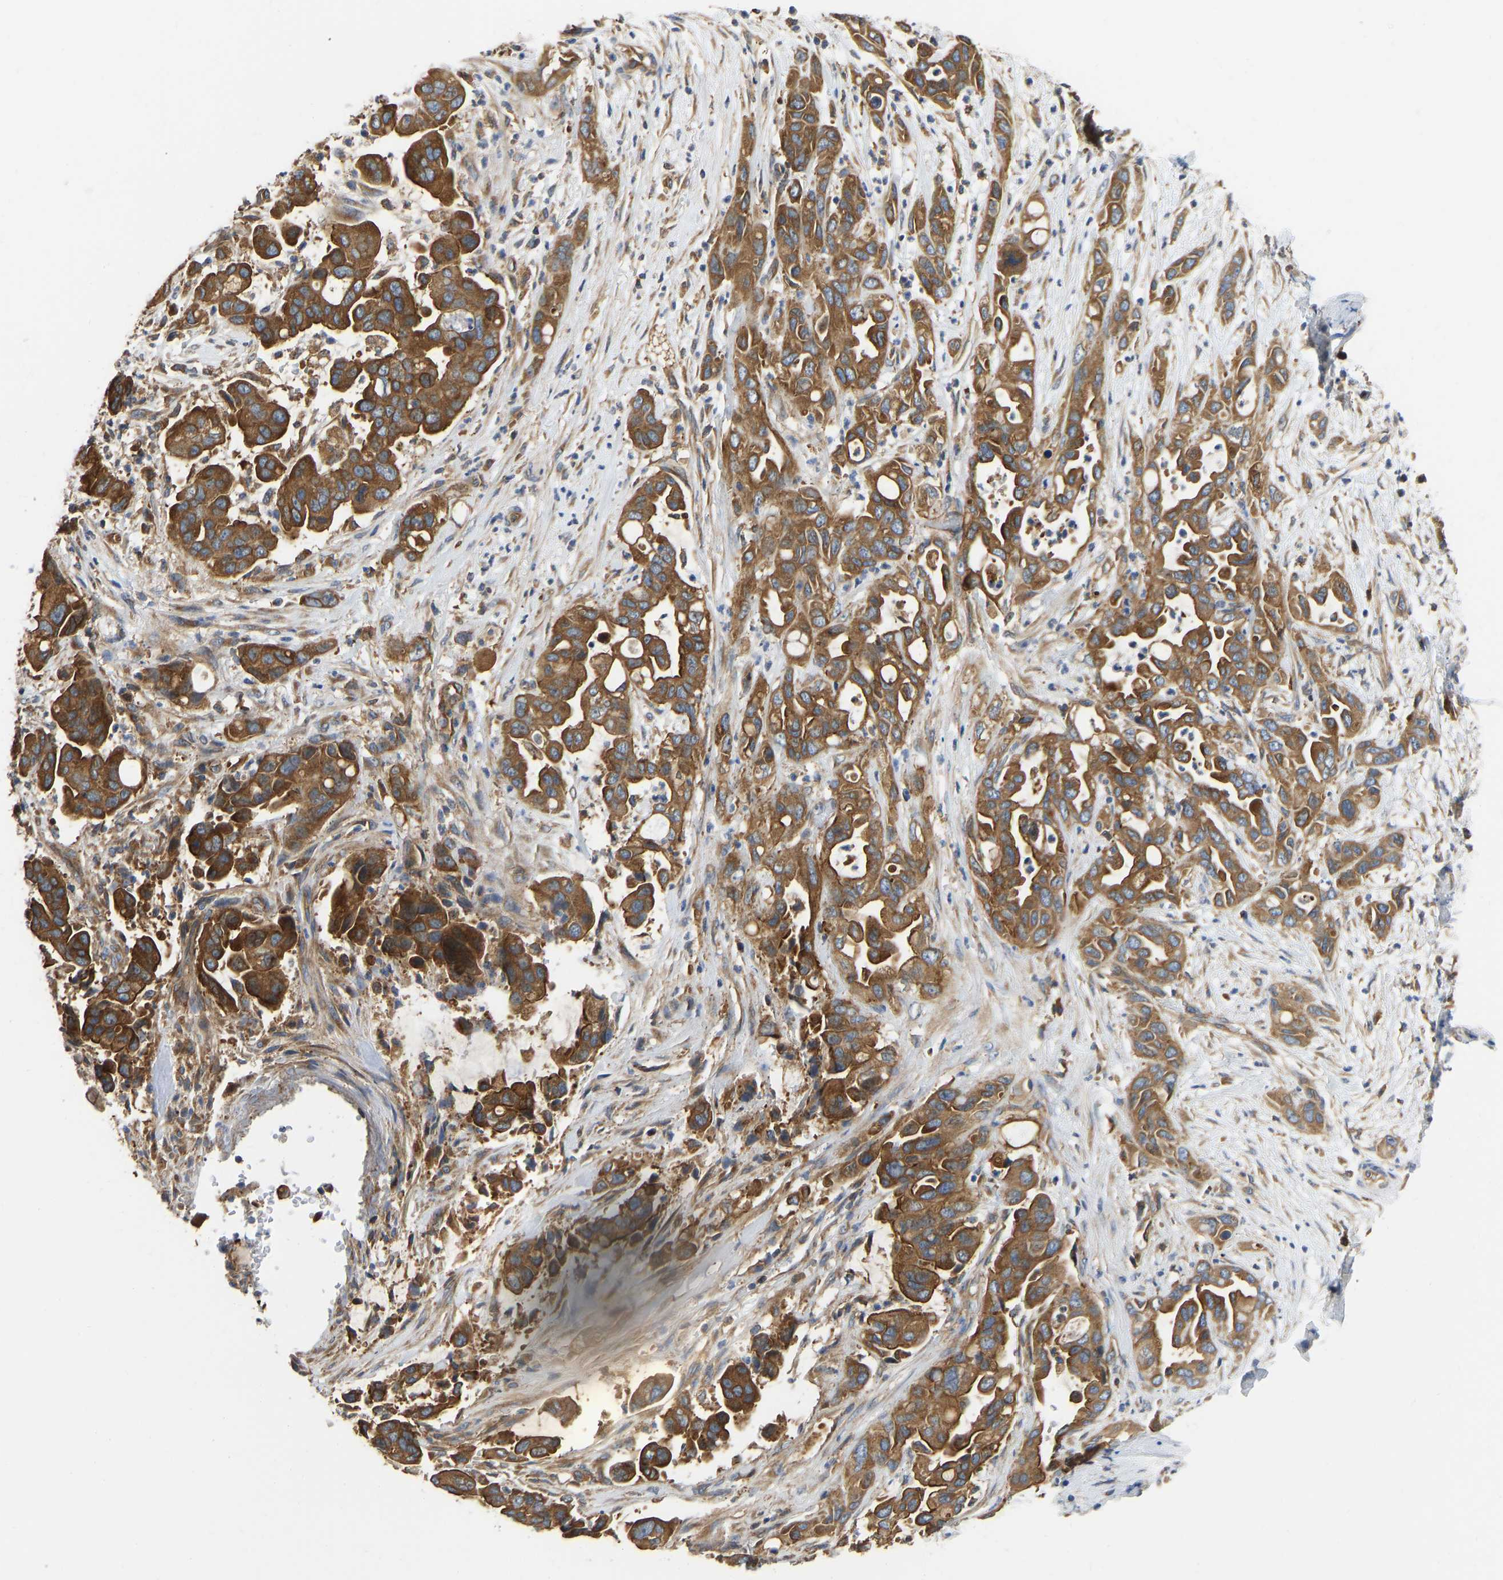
{"staining": {"intensity": "strong", "quantity": ">75%", "location": "cytoplasmic/membranous"}, "tissue": "pancreatic cancer", "cell_type": "Tumor cells", "image_type": "cancer", "snomed": [{"axis": "morphology", "description": "Adenocarcinoma, NOS"}, {"axis": "topography", "description": "Pancreas"}], "caption": "Pancreatic cancer was stained to show a protein in brown. There is high levels of strong cytoplasmic/membranous staining in approximately >75% of tumor cells. (DAB (3,3'-diaminobenzidine) = brown stain, brightfield microscopy at high magnification).", "gene": "FLNB", "patient": {"sex": "female", "age": 70}}